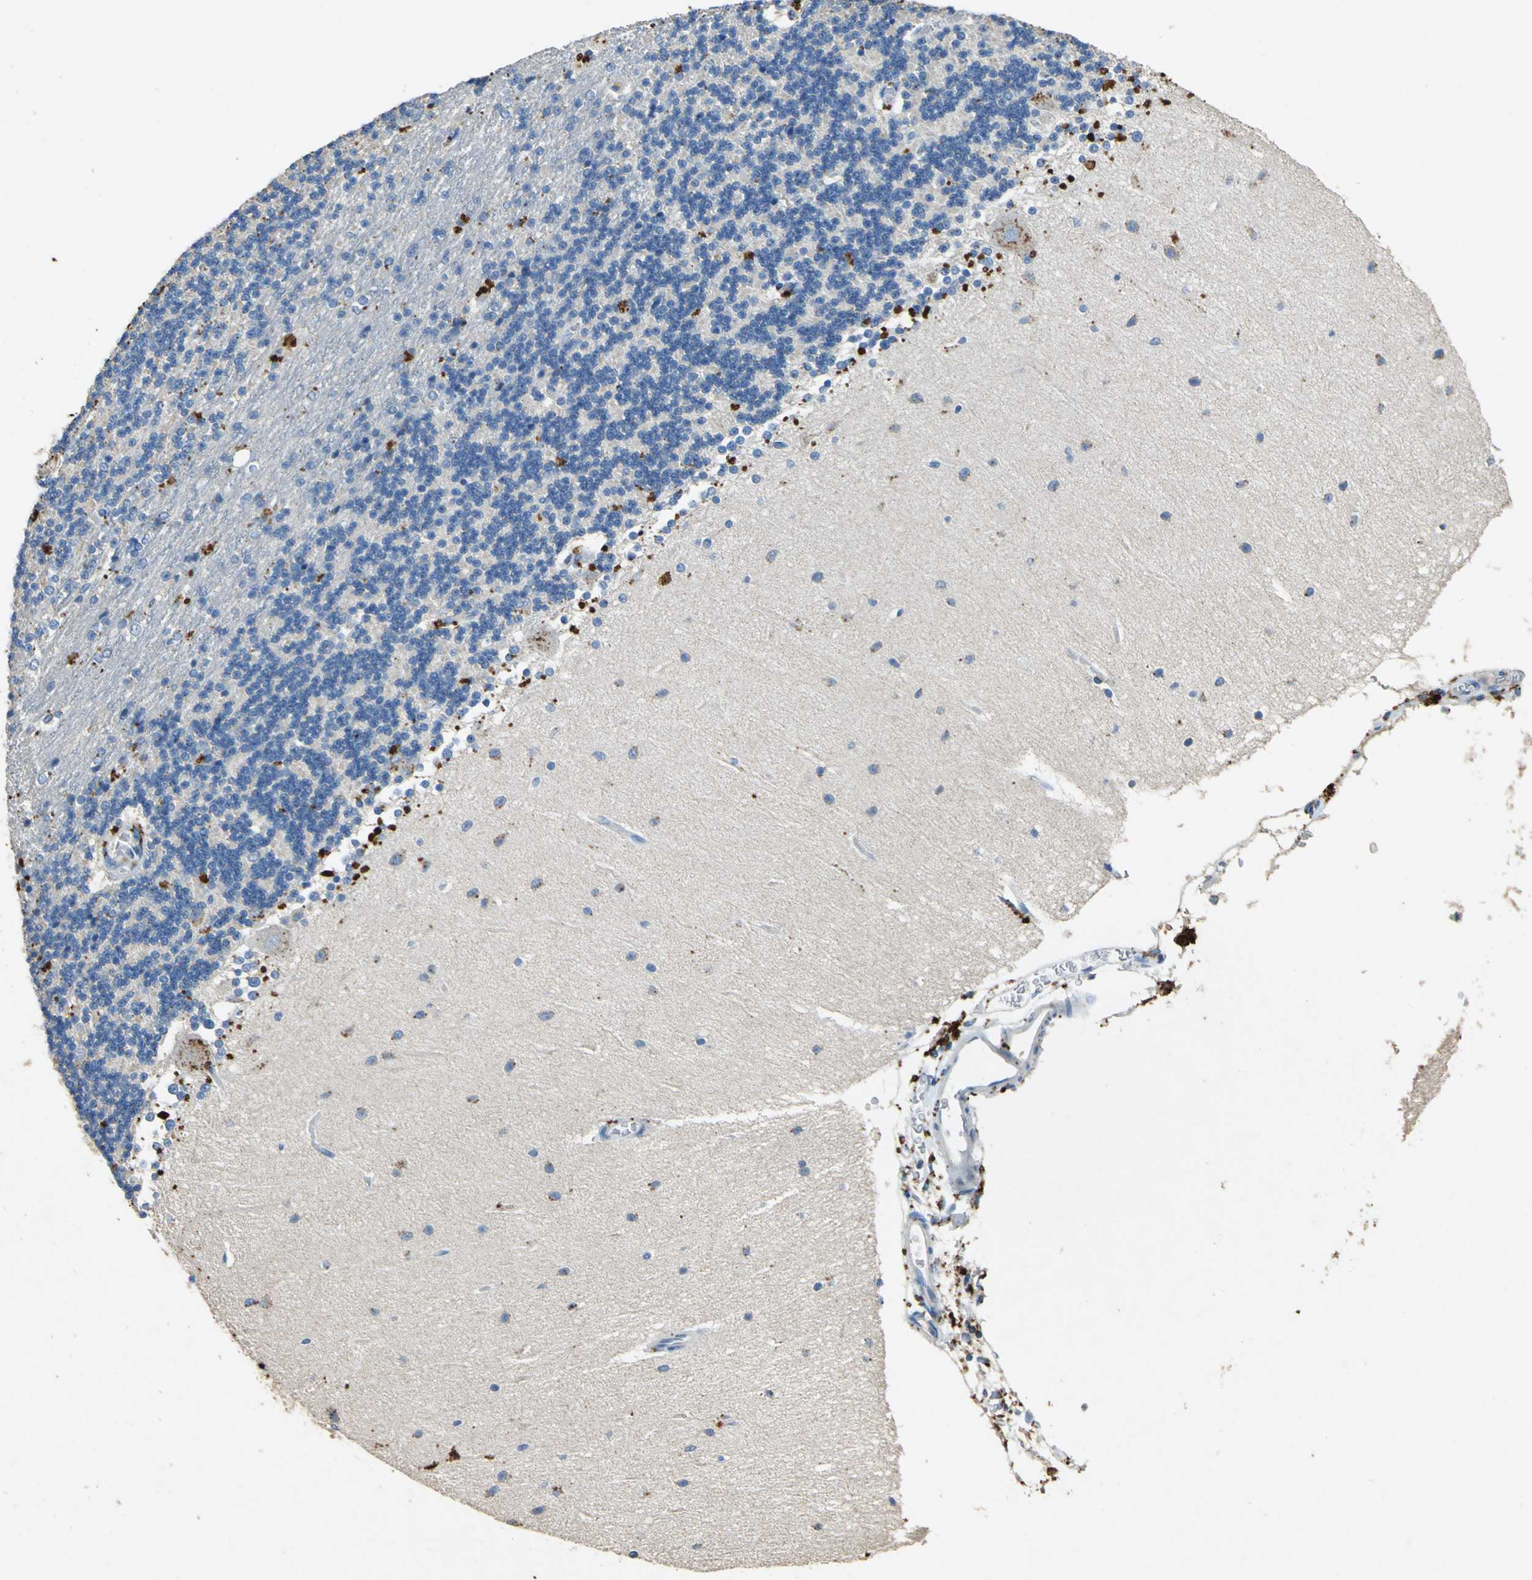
{"staining": {"intensity": "weak", "quantity": "25%-75%", "location": "cytoplasmic/membranous"}, "tissue": "cerebellum", "cell_type": "Cells in granular layer", "image_type": "normal", "snomed": [{"axis": "morphology", "description": "Normal tissue, NOS"}, {"axis": "topography", "description": "Cerebellum"}], "caption": "Weak cytoplasmic/membranous protein positivity is present in about 25%-75% of cells in granular layer in cerebellum. Nuclei are stained in blue.", "gene": "ADAMTS5", "patient": {"sex": "female", "age": 54}}